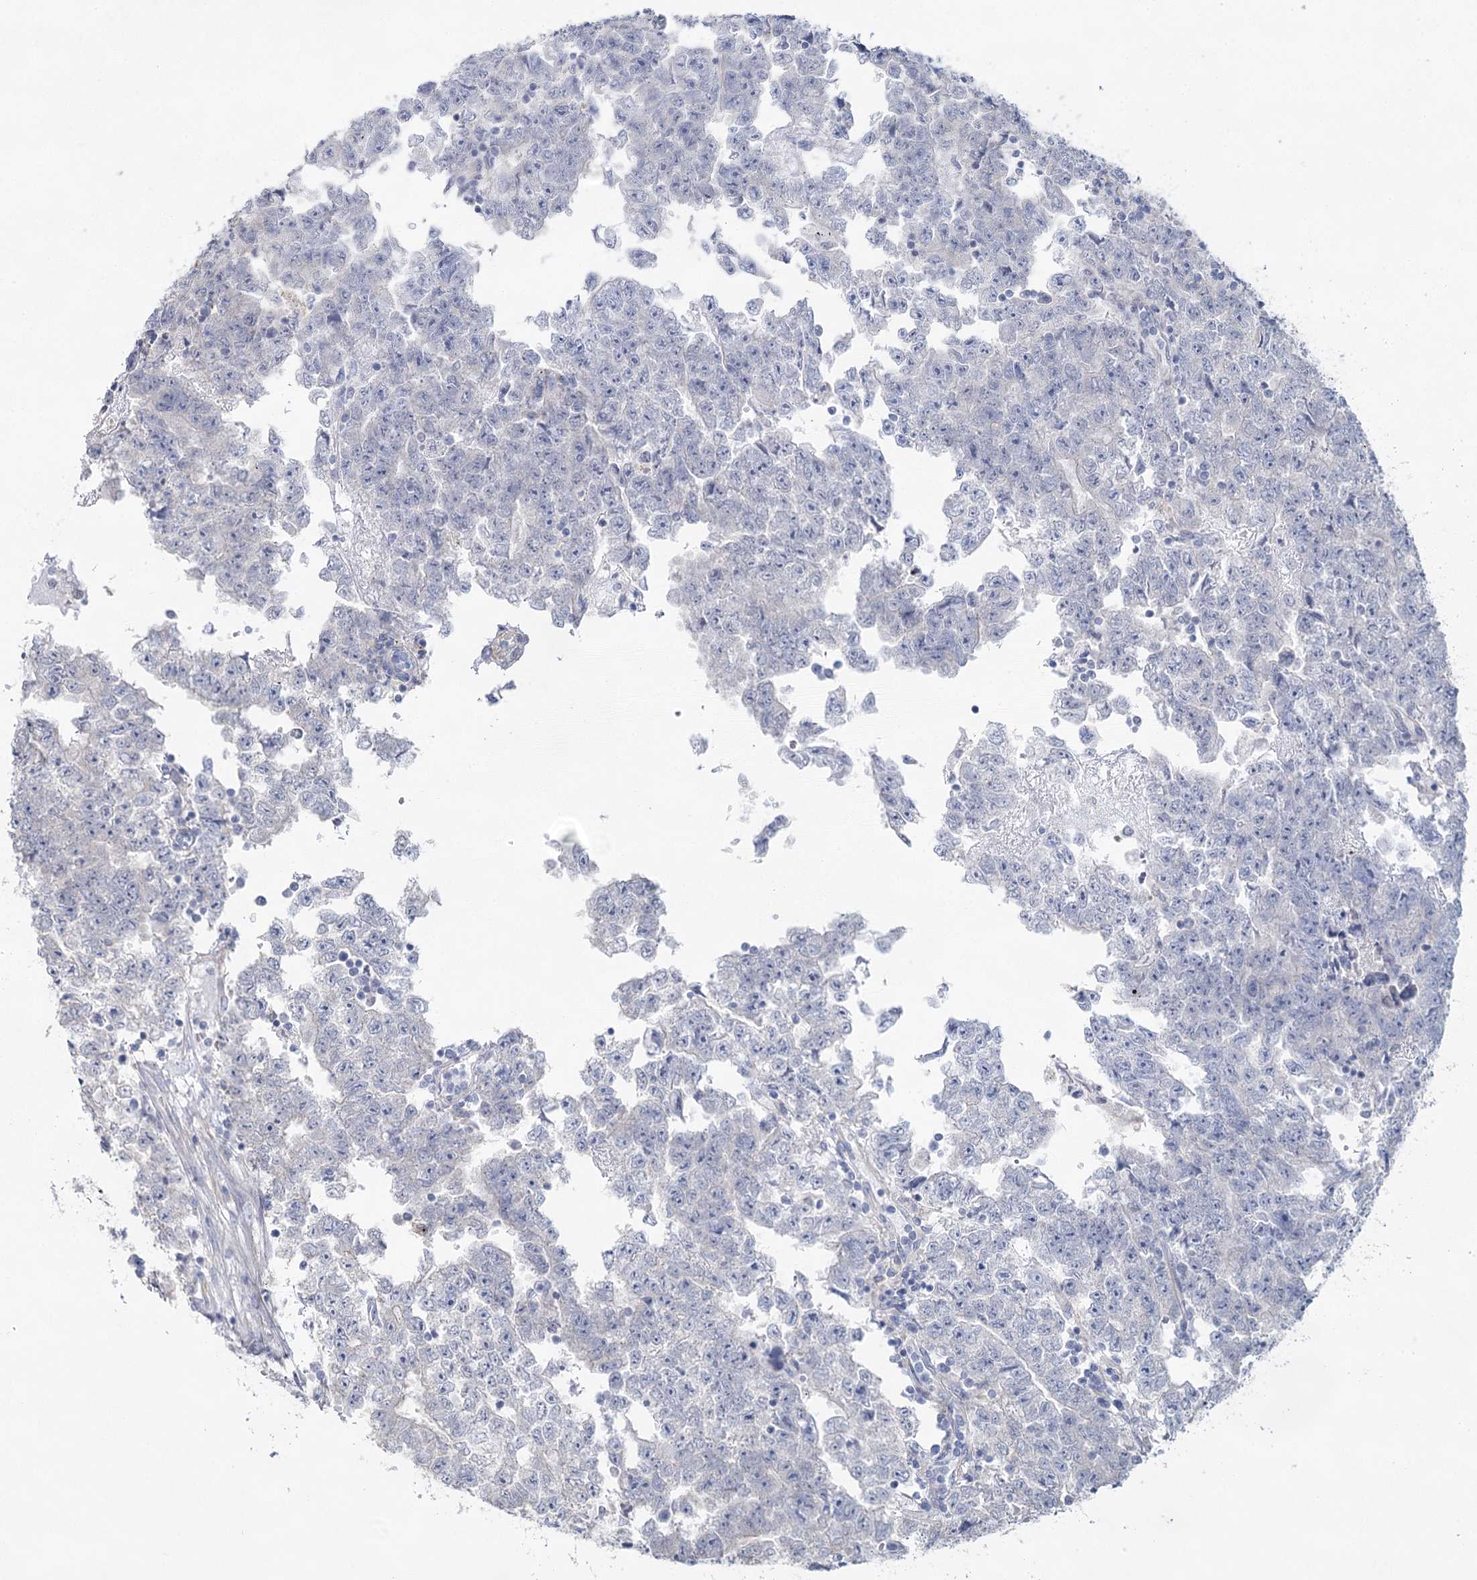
{"staining": {"intensity": "negative", "quantity": "none", "location": "none"}, "tissue": "testis cancer", "cell_type": "Tumor cells", "image_type": "cancer", "snomed": [{"axis": "morphology", "description": "Carcinoma, Embryonal, NOS"}, {"axis": "topography", "description": "Testis"}], "caption": "Human embryonal carcinoma (testis) stained for a protein using IHC shows no staining in tumor cells.", "gene": "CCDC88A", "patient": {"sex": "male", "age": 25}}